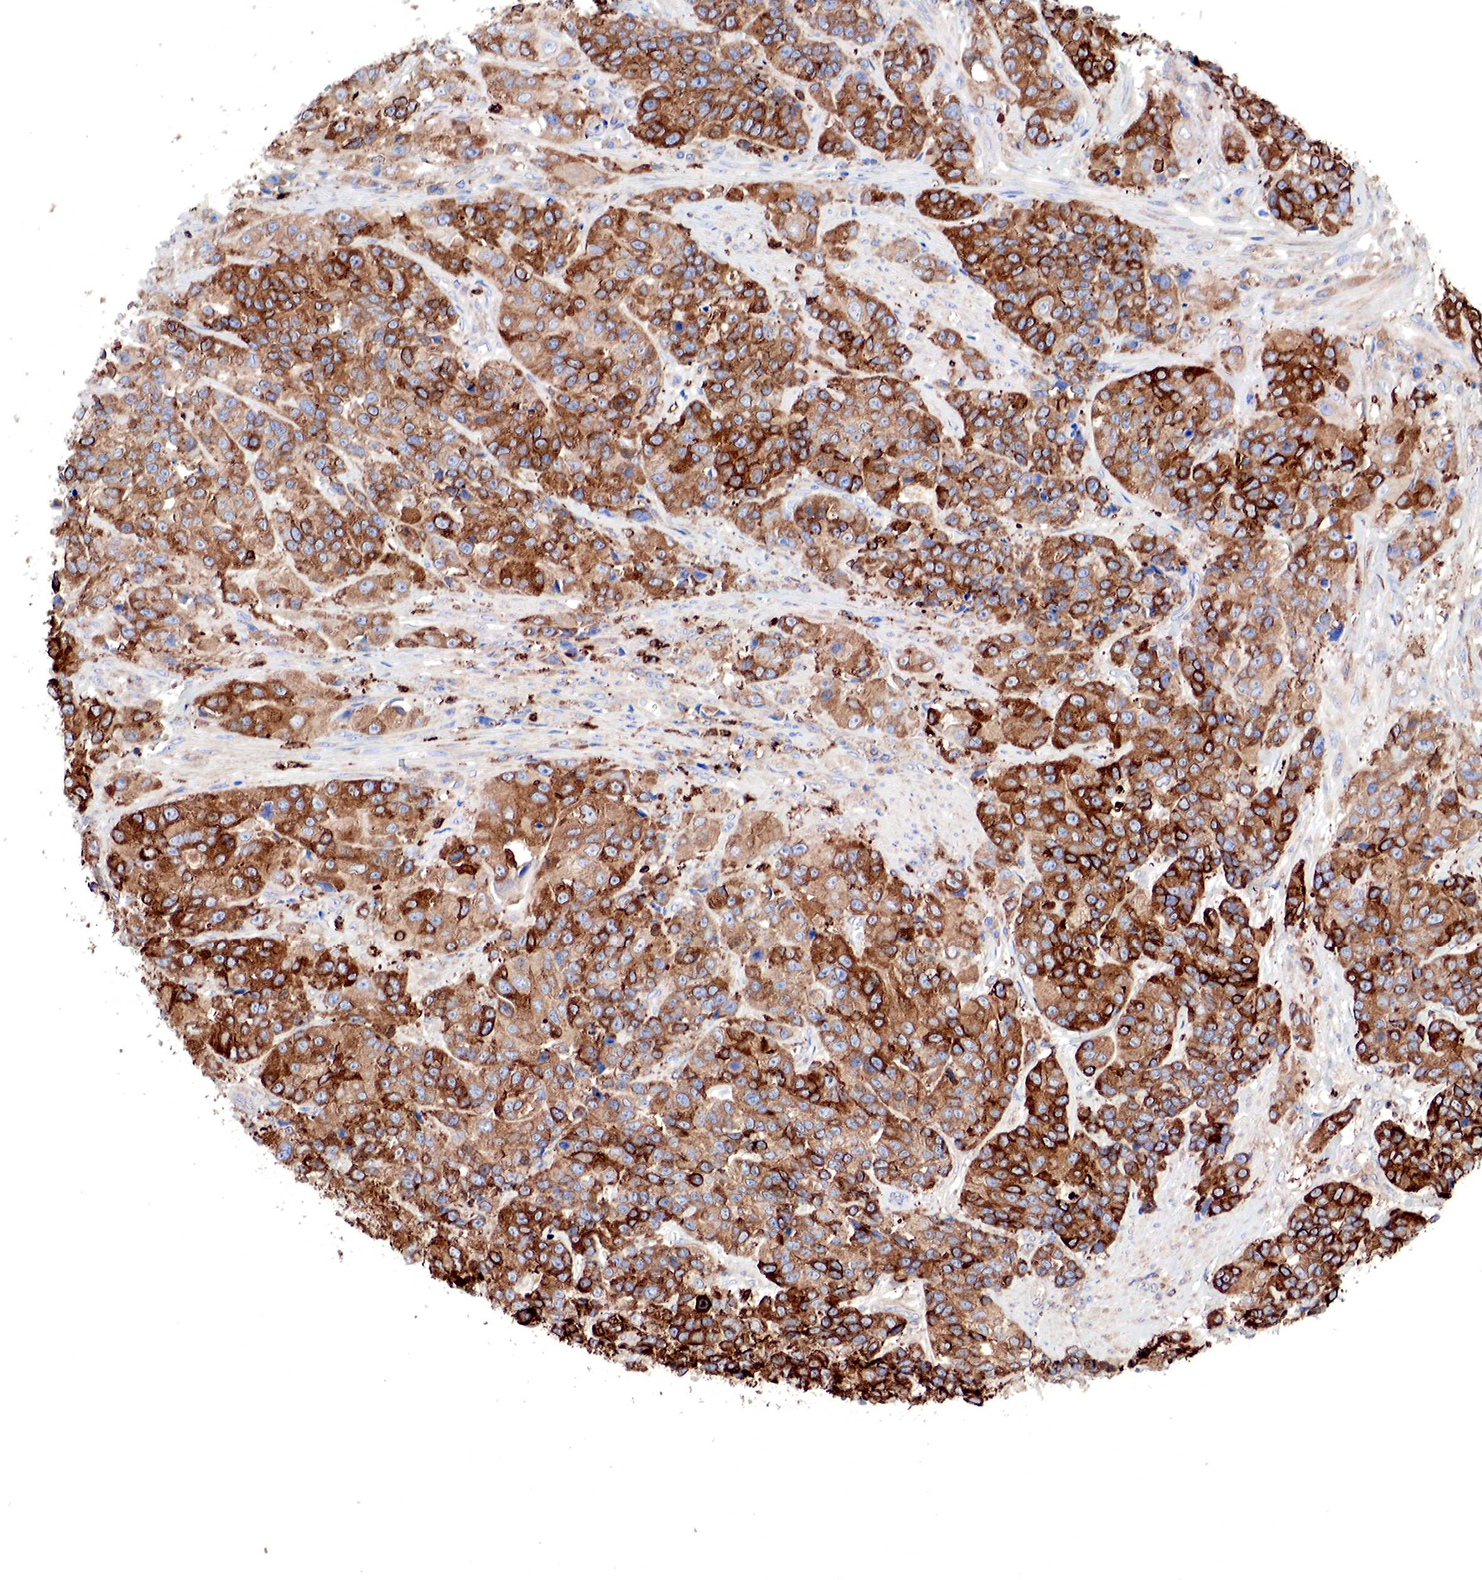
{"staining": {"intensity": "strong", "quantity": ">75%", "location": "cytoplasmic/membranous"}, "tissue": "urothelial cancer", "cell_type": "Tumor cells", "image_type": "cancer", "snomed": [{"axis": "morphology", "description": "Urothelial carcinoma, High grade"}, {"axis": "topography", "description": "Urinary bladder"}], "caption": "A brown stain shows strong cytoplasmic/membranous positivity of a protein in human high-grade urothelial carcinoma tumor cells.", "gene": "G6PD", "patient": {"sex": "female", "age": 81}}